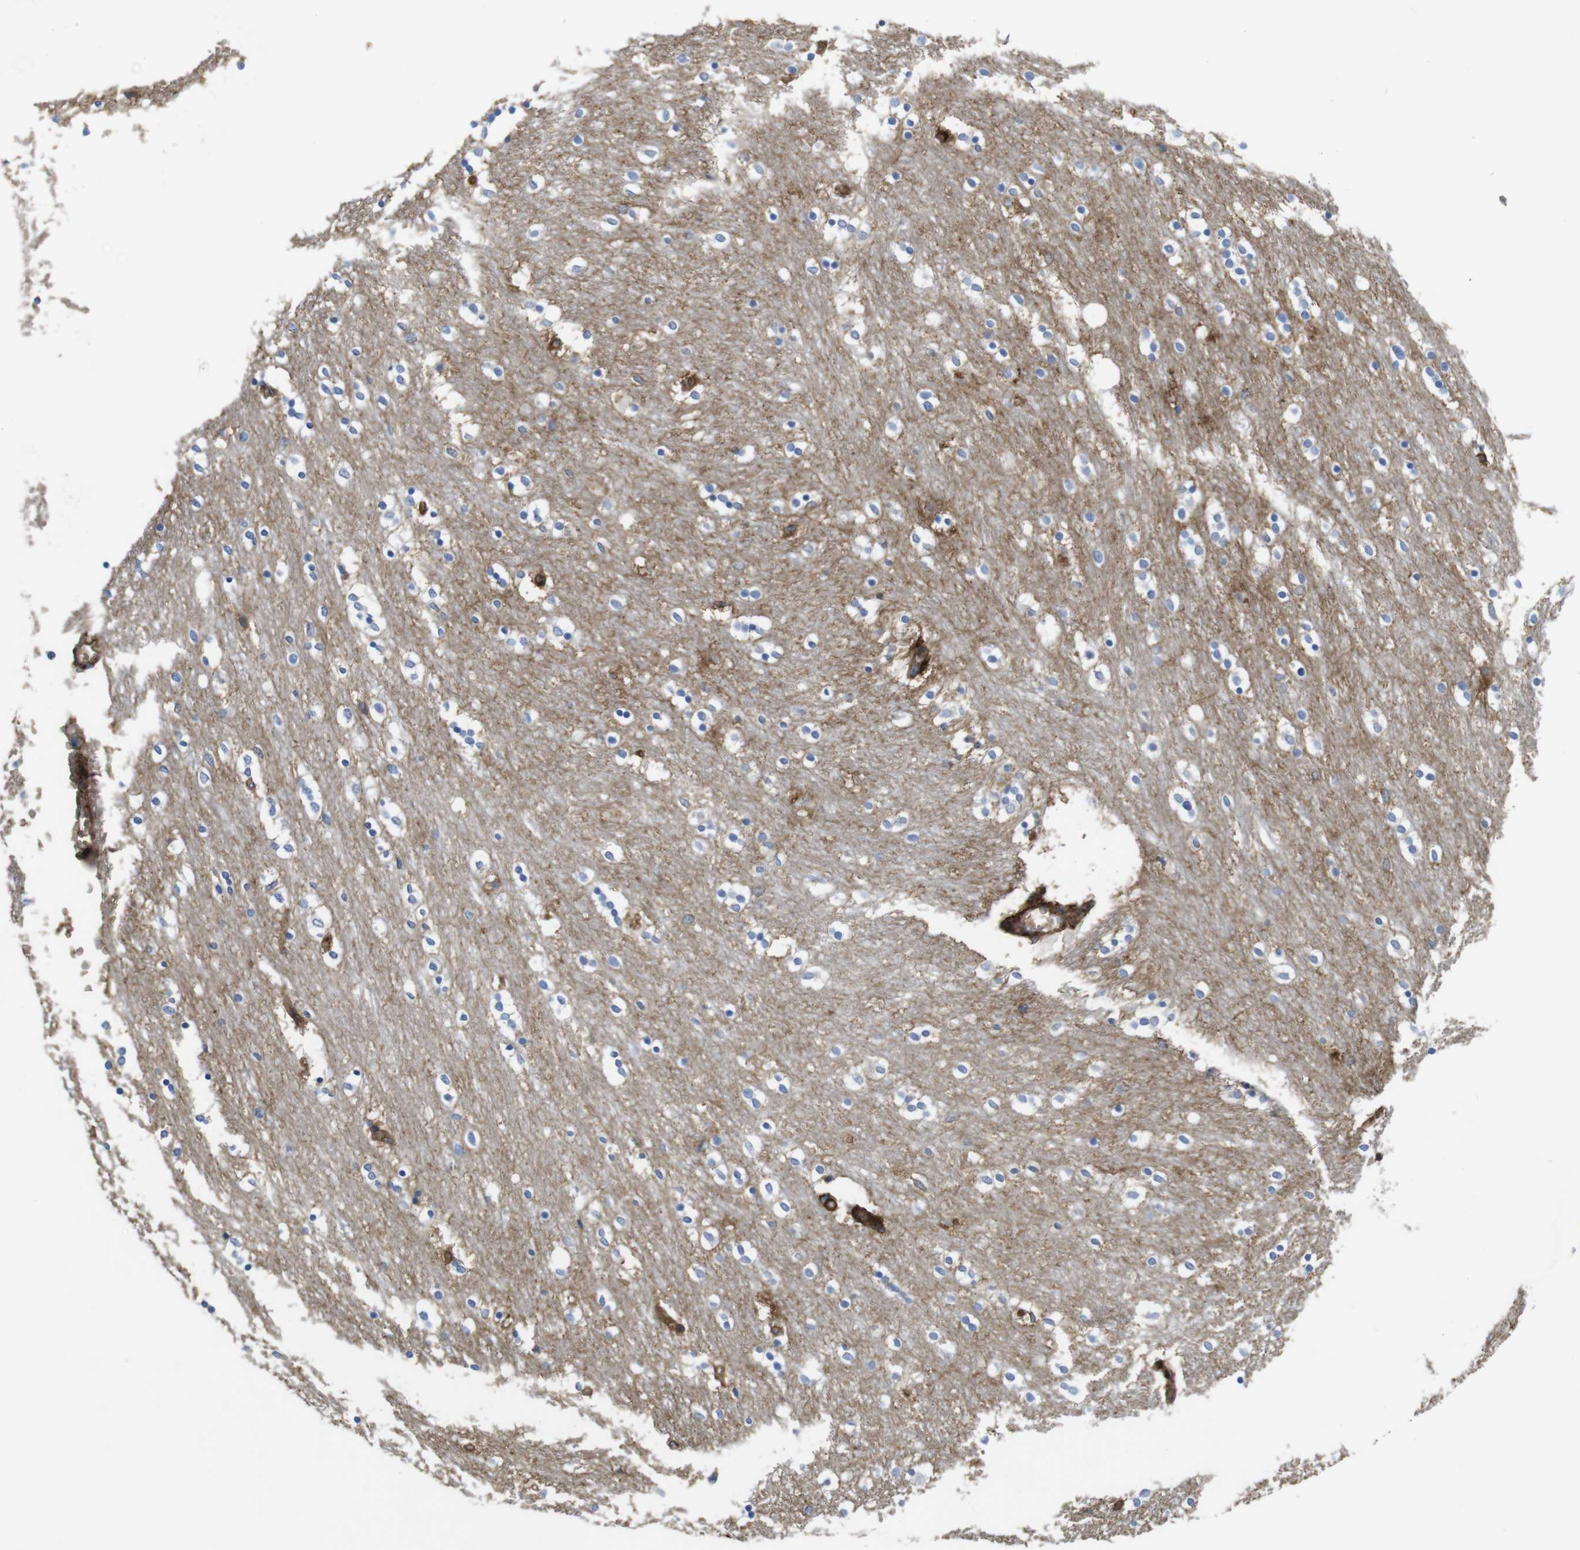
{"staining": {"intensity": "weak", "quantity": "<25%", "location": "cytoplasmic/membranous"}, "tissue": "caudate", "cell_type": "Glial cells", "image_type": "normal", "snomed": [{"axis": "morphology", "description": "Normal tissue, NOS"}, {"axis": "topography", "description": "Lateral ventricle wall"}], "caption": "High magnification brightfield microscopy of normal caudate stained with DAB (brown) and counterstained with hematoxylin (blue): glial cells show no significant expression.", "gene": "CYBRD1", "patient": {"sex": "female", "age": 54}}